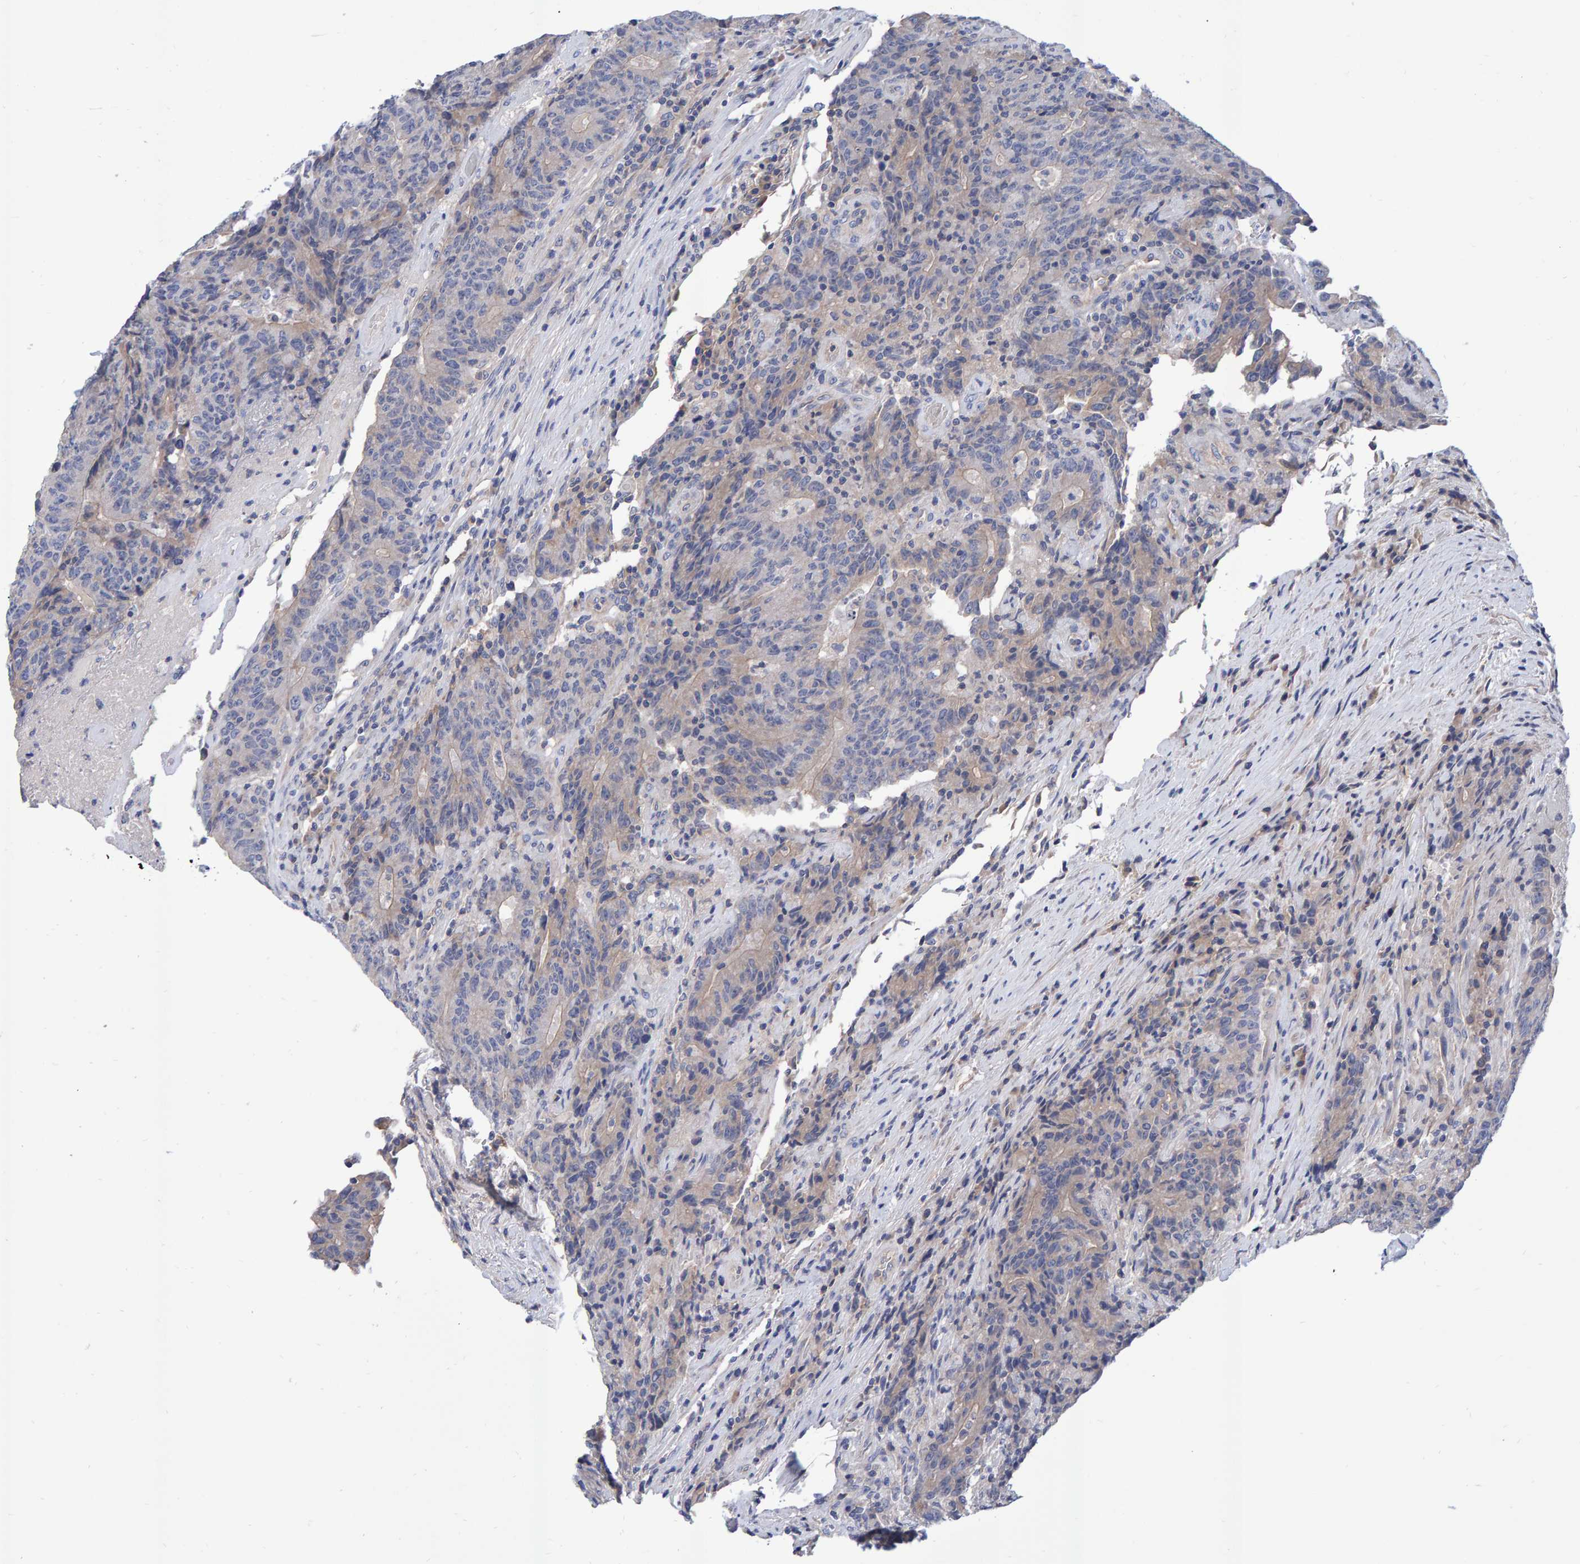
{"staining": {"intensity": "negative", "quantity": "none", "location": "none"}, "tissue": "colorectal cancer", "cell_type": "Tumor cells", "image_type": "cancer", "snomed": [{"axis": "morphology", "description": "Normal tissue, NOS"}, {"axis": "morphology", "description": "Adenocarcinoma, NOS"}, {"axis": "topography", "description": "Colon"}], "caption": "Tumor cells are negative for protein expression in human colorectal adenocarcinoma. (Immunohistochemistry (ihc), brightfield microscopy, high magnification).", "gene": "EFR3A", "patient": {"sex": "female", "age": 75}}